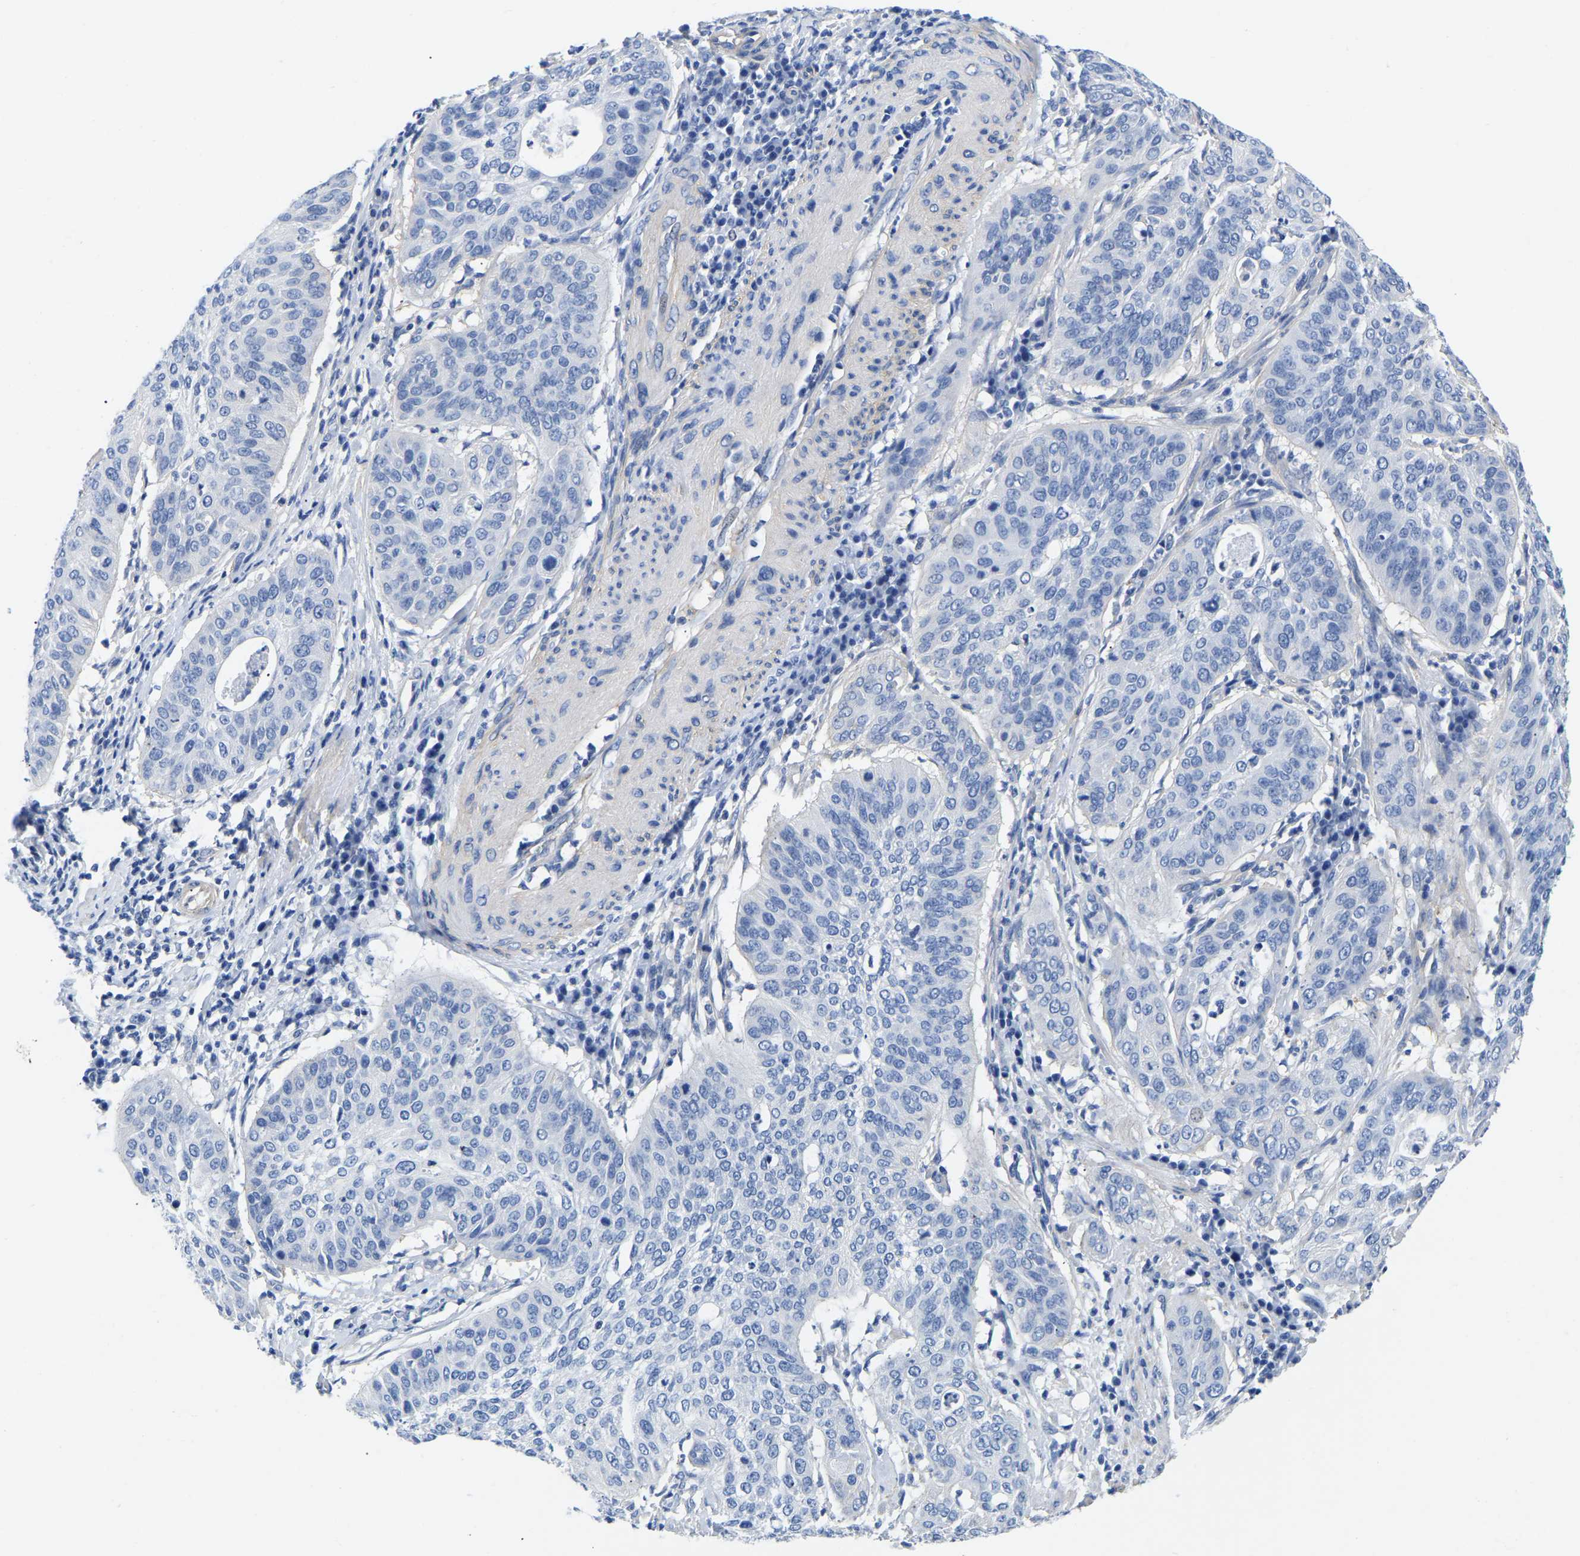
{"staining": {"intensity": "negative", "quantity": "none", "location": "none"}, "tissue": "cervical cancer", "cell_type": "Tumor cells", "image_type": "cancer", "snomed": [{"axis": "morphology", "description": "Normal tissue, NOS"}, {"axis": "morphology", "description": "Squamous cell carcinoma, NOS"}, {"axis": "topography", "description": "Cervix"}], "caption": "This is a image of IHC staining of cervical squamous cell carcinoma, which shows no staining in tumor cells.", "gene": "UPK3A", "patient": {"sex": "female", "age": 39}}